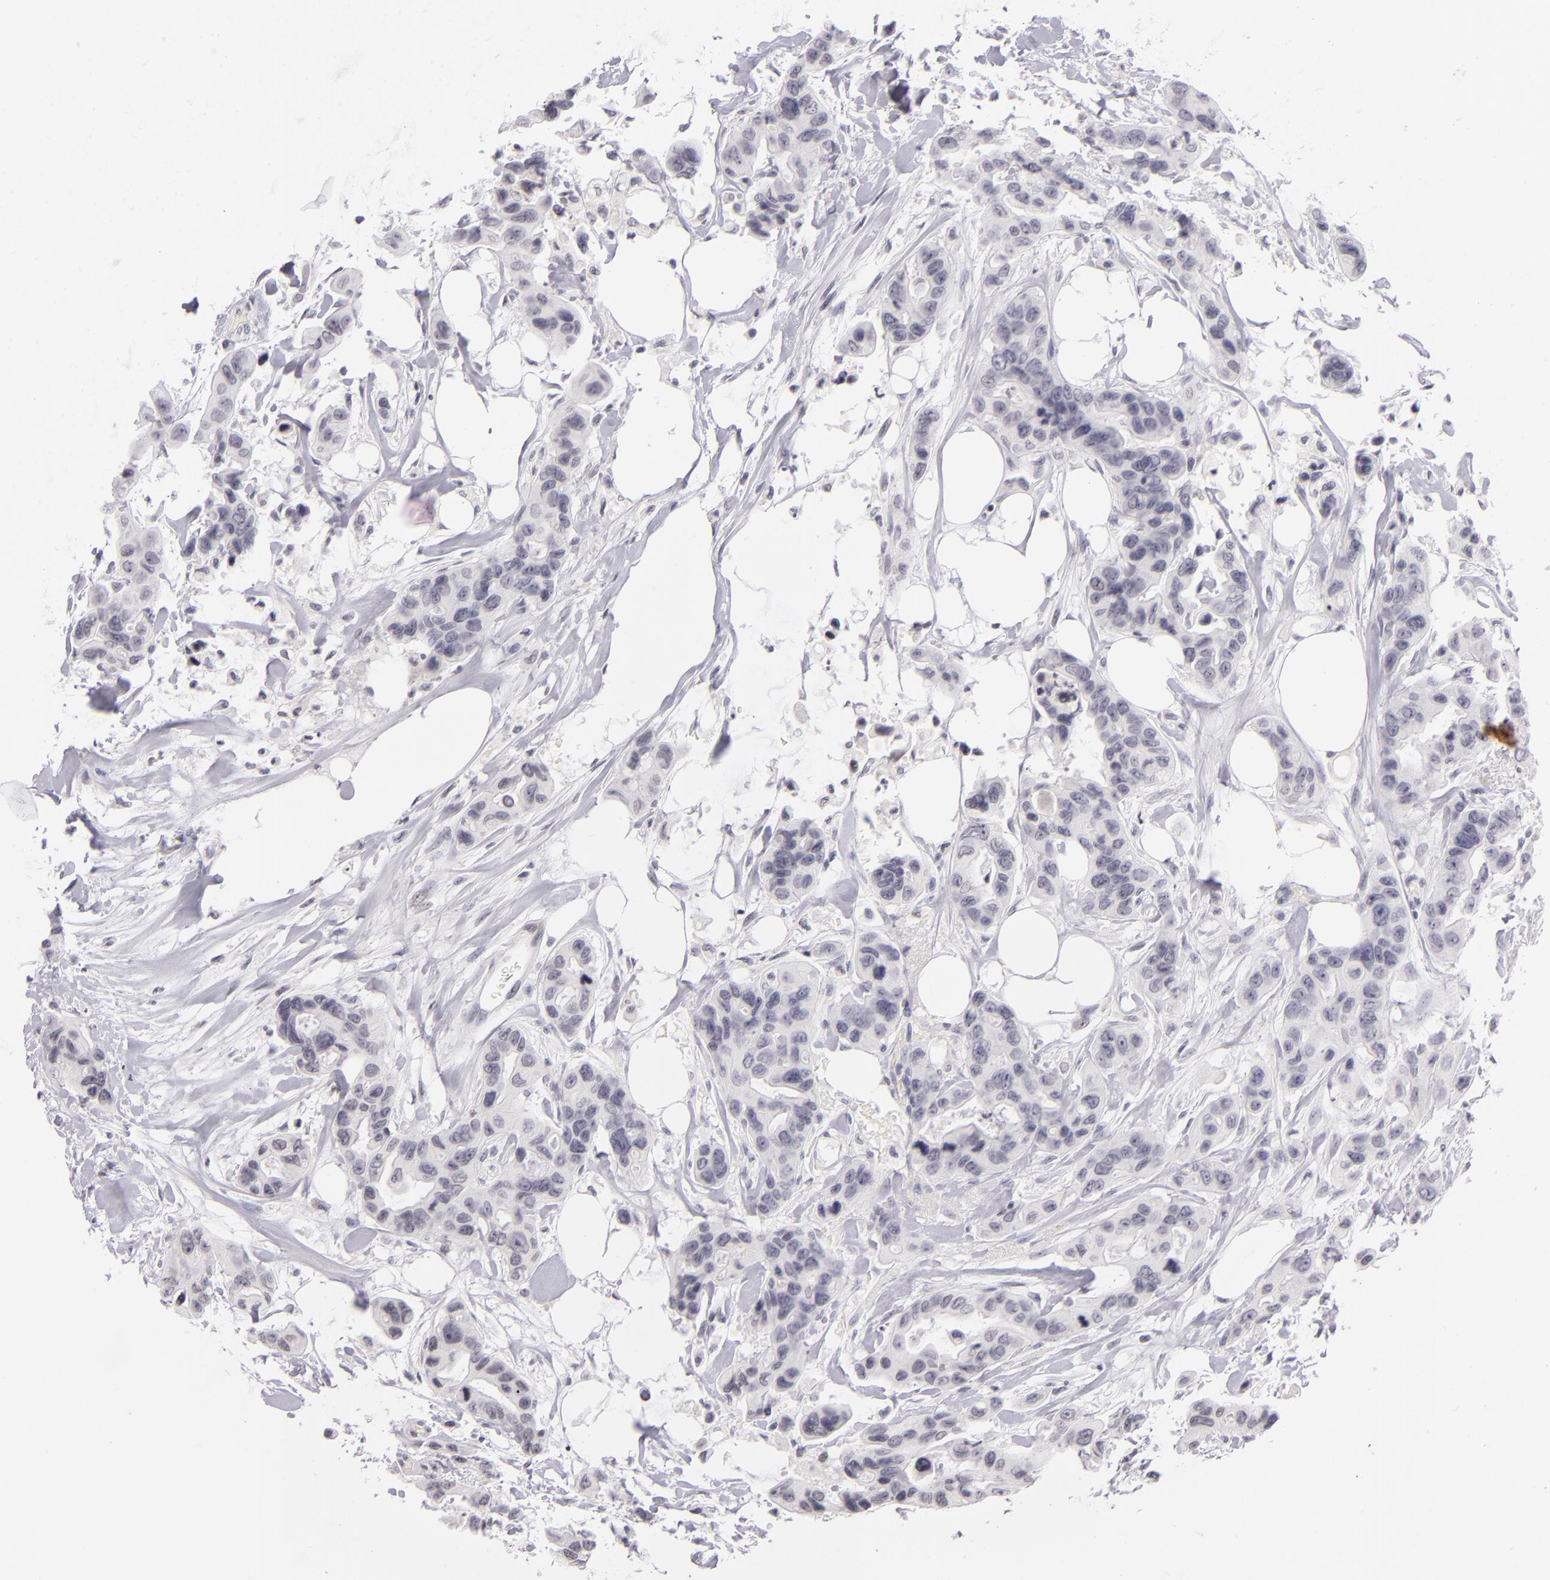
{"staining": {"intensity": "negative", "quantity": "none", "location": "none"}, "tissue": "colorectal cancer", "cell_type": "Tumor cells", "image_type": "cancer", "snomed": [{"axis": "morphology", "description": "Adenocarcinoma, NOS"}, {"axis": "topography", "description": "Colon"}], "caption": "Adenocarcinoma (colorectal) was stained to show a protein in brown. There is no significant staining in tumor cells.", "gene": "CD40", "patient": {"sex": "female", "age": 70}}